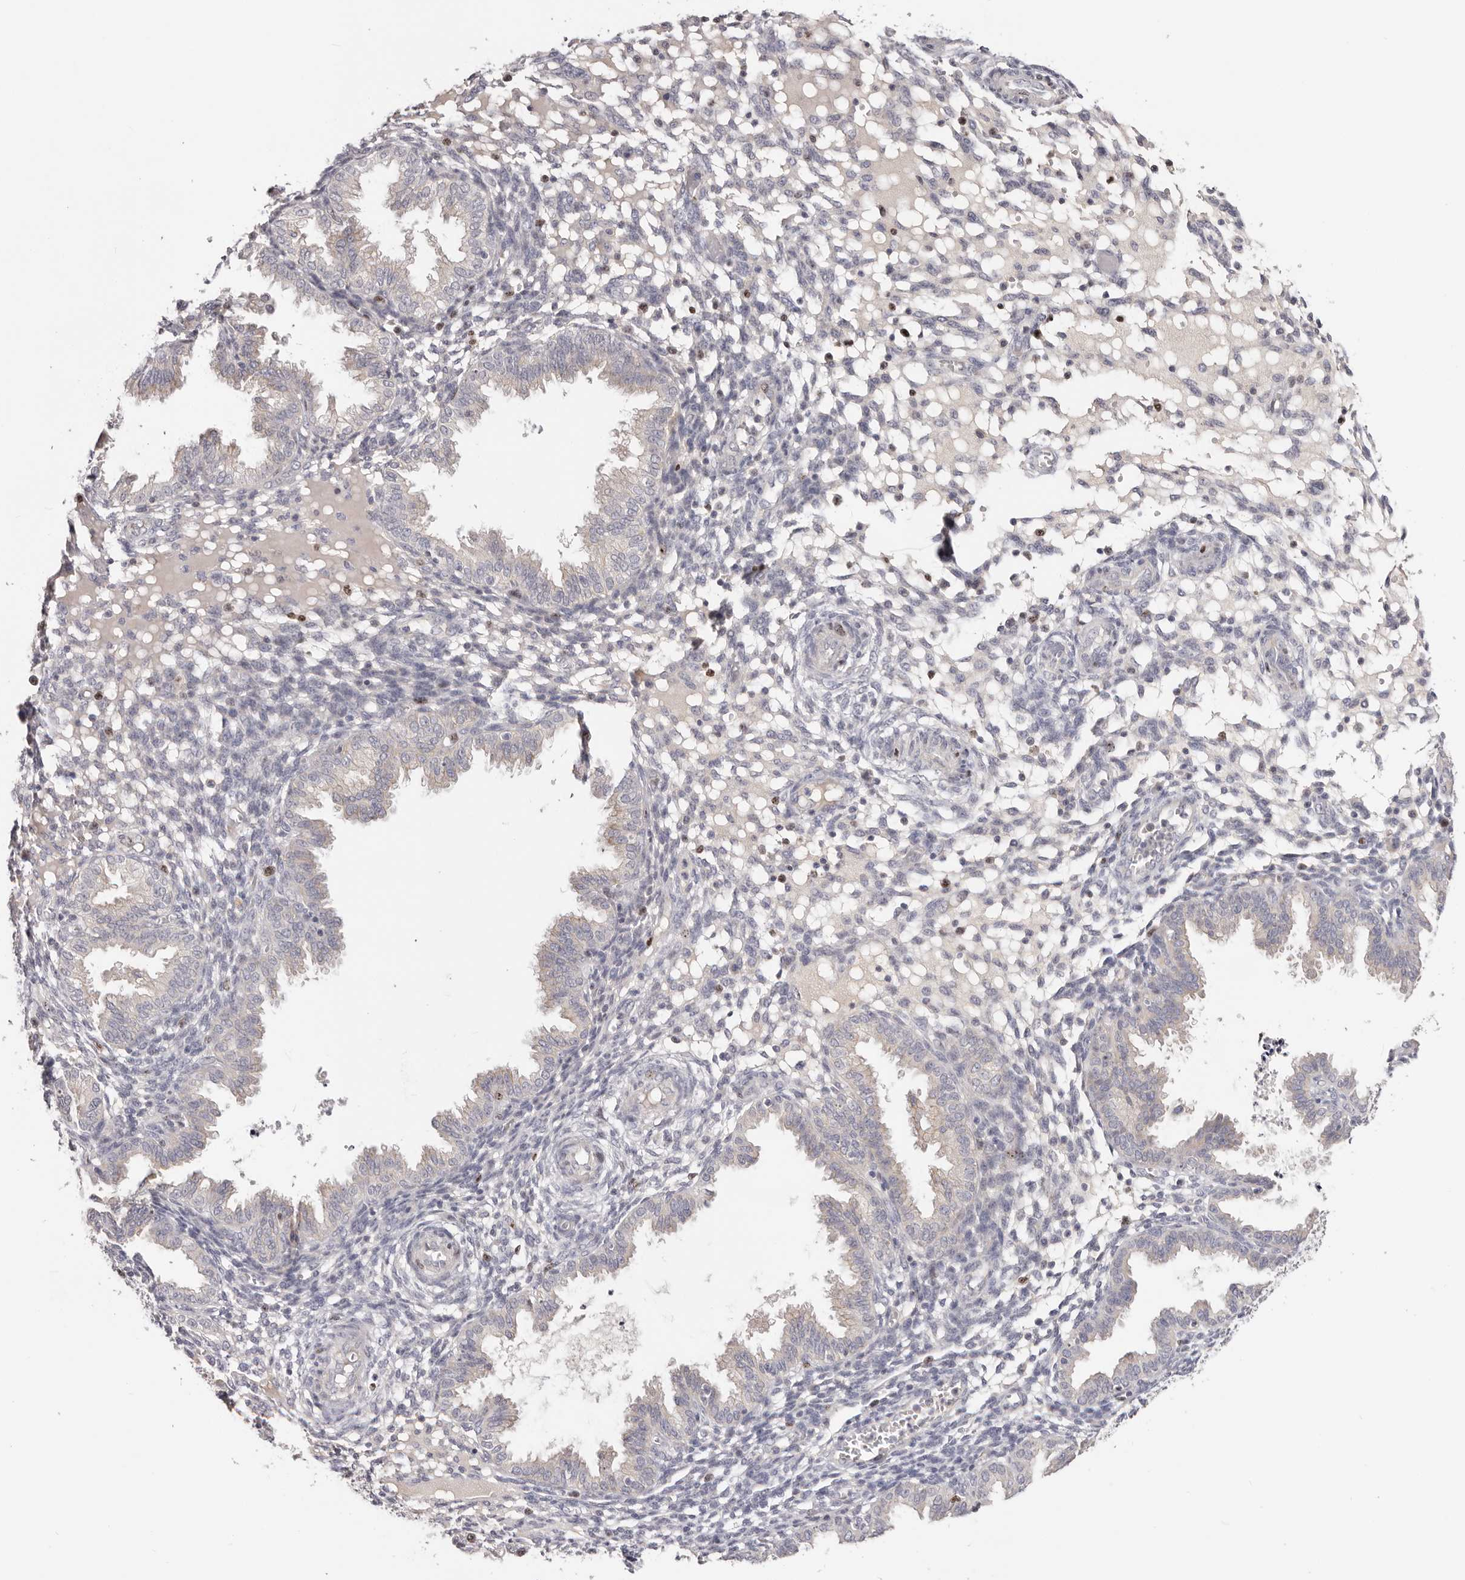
{"staining": {"intensity": "moderate", "quantity": "<25%", "location": "nuclear"}, "tissue": "endometrium", "cell_type": "Cells in endometrial stroma", "image_type": "normal", "snomed": [{"axis": "morphology", "description": "Normal tissue, NOS"}, {"axis": "topography", "description": "Endometrium"}], "caption": "Immunohistochemistry micrograph of benign endometrium: human endometrium stained using immunohistochemistry (IHC) displays low levels of moderate protein expression localized specifically in the nuclear of cells in endometrial stroma, appearing as a nuclear brown color.", "gene": "CCDC190", "patient": {"sex": "female", "age": 33}}